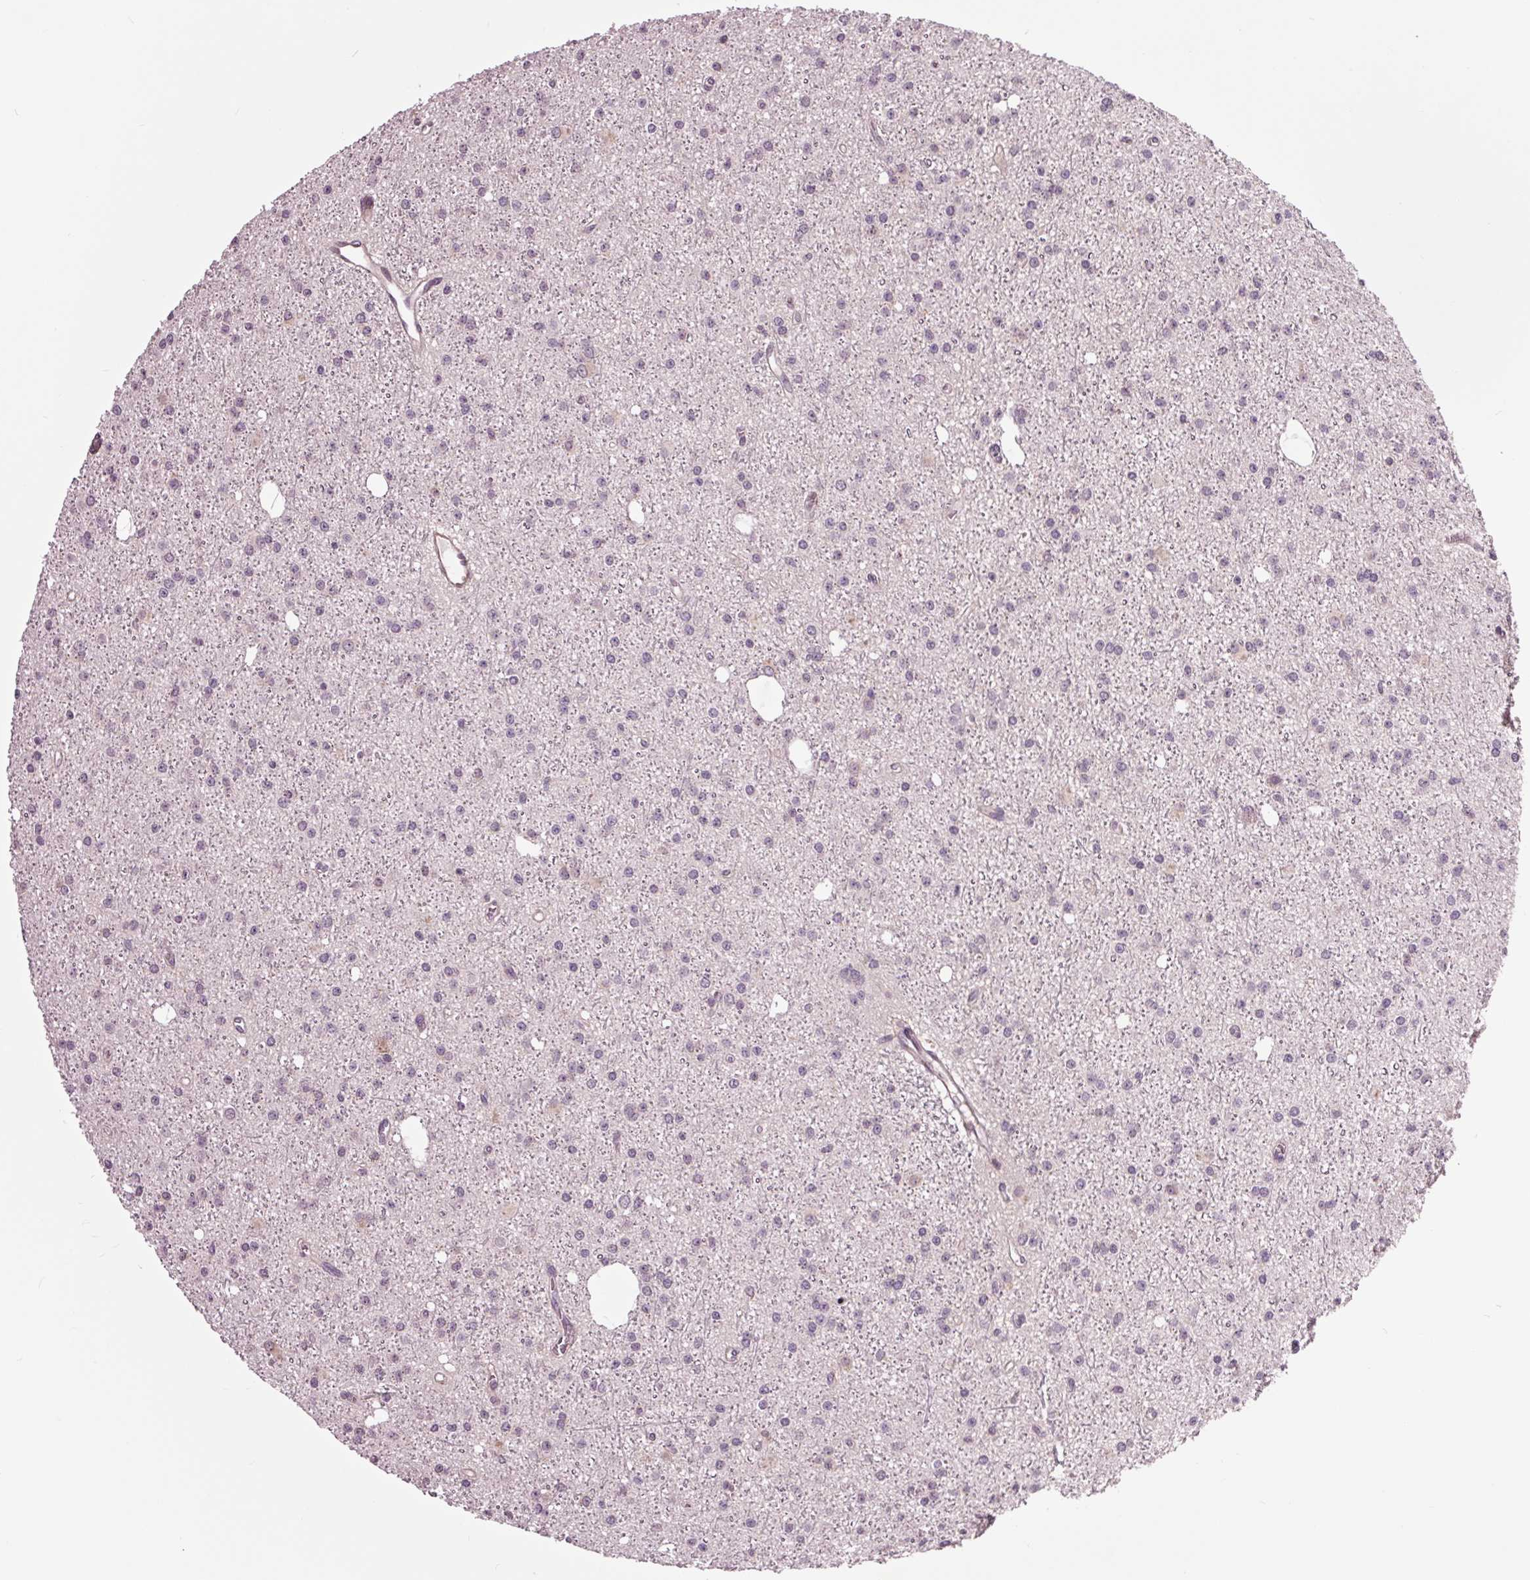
{"staining": {"intensity": "negative", "quantity": "none", "location": "none"}, "tissue": "glioma", "cell_type": "Tumor cells", "image_type": "cancer", "snomed": [{"axis": "morphology", "description": "Glioma, malignant, Low grade"}, {"axis": "topography", "description": "Brain"}], "caption": "Glioma was stained to show a protein in brown. There is no significant staining in tumor cells.", "gene": "HAUS5", "patient": {"sex": "male", "age": 27}}